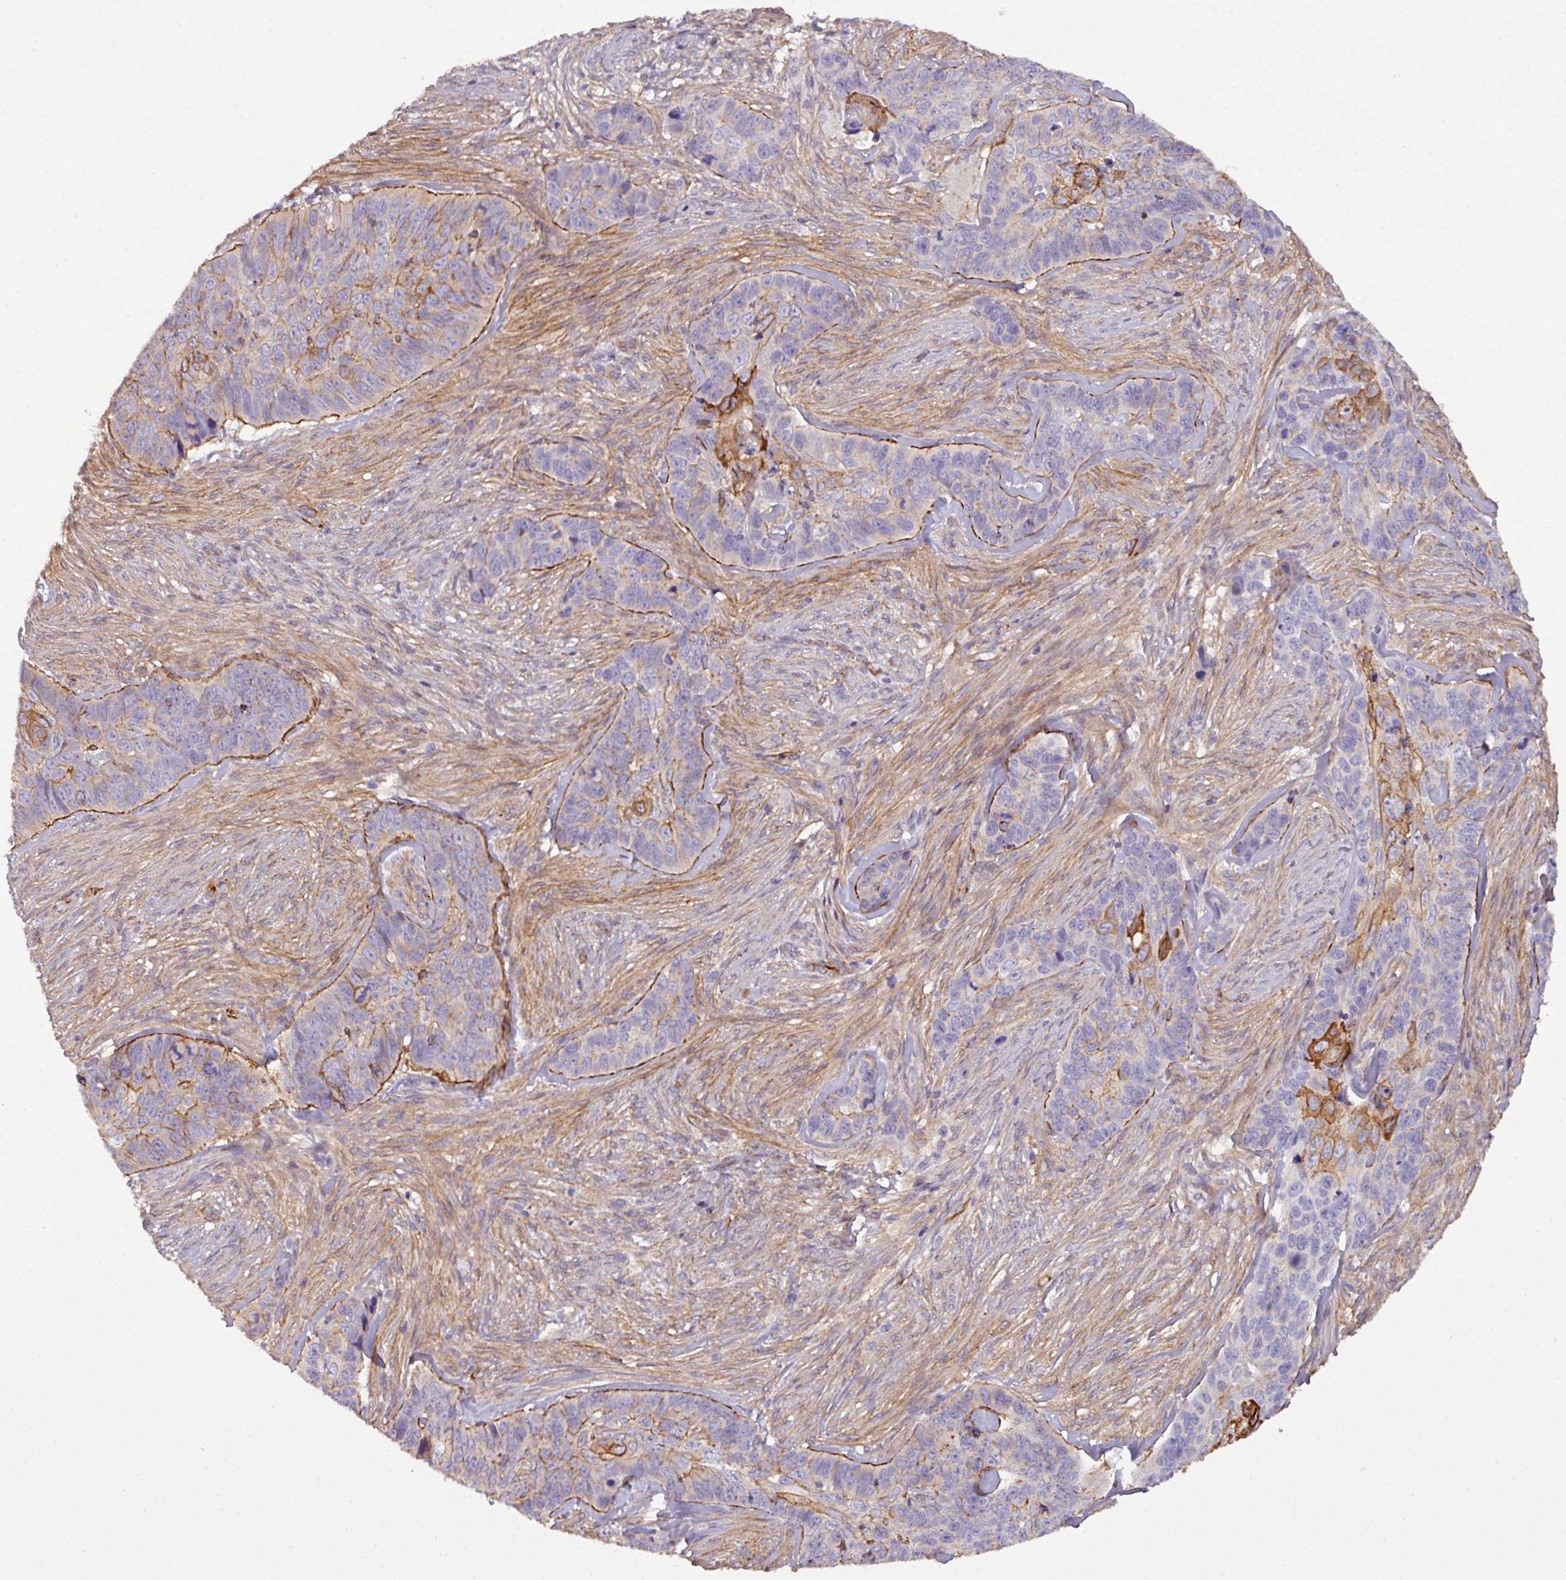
{"staining": {"intensity": "moderate", "quantity": "<25%", "location": "cytoplasmic/membranous"}, "tissue": "skin cancer", "cell_type": "Tumor cells", "image_type": "cancer", "snomed": [{"axis": "morphology", "description": "Basal cell carcinoma"}, {"axis": "topography", "description": "Skin"}], "caption": "High-power microscopy captured an immunohistochemistry photomicrograph of basal cell carcinoma (skin), revealing moderate cytoplasmic/membranous staining in approximately <25% of tumor cells.", "gene": "PARD6A", "patient": {"sex": "female", "age": 82}}